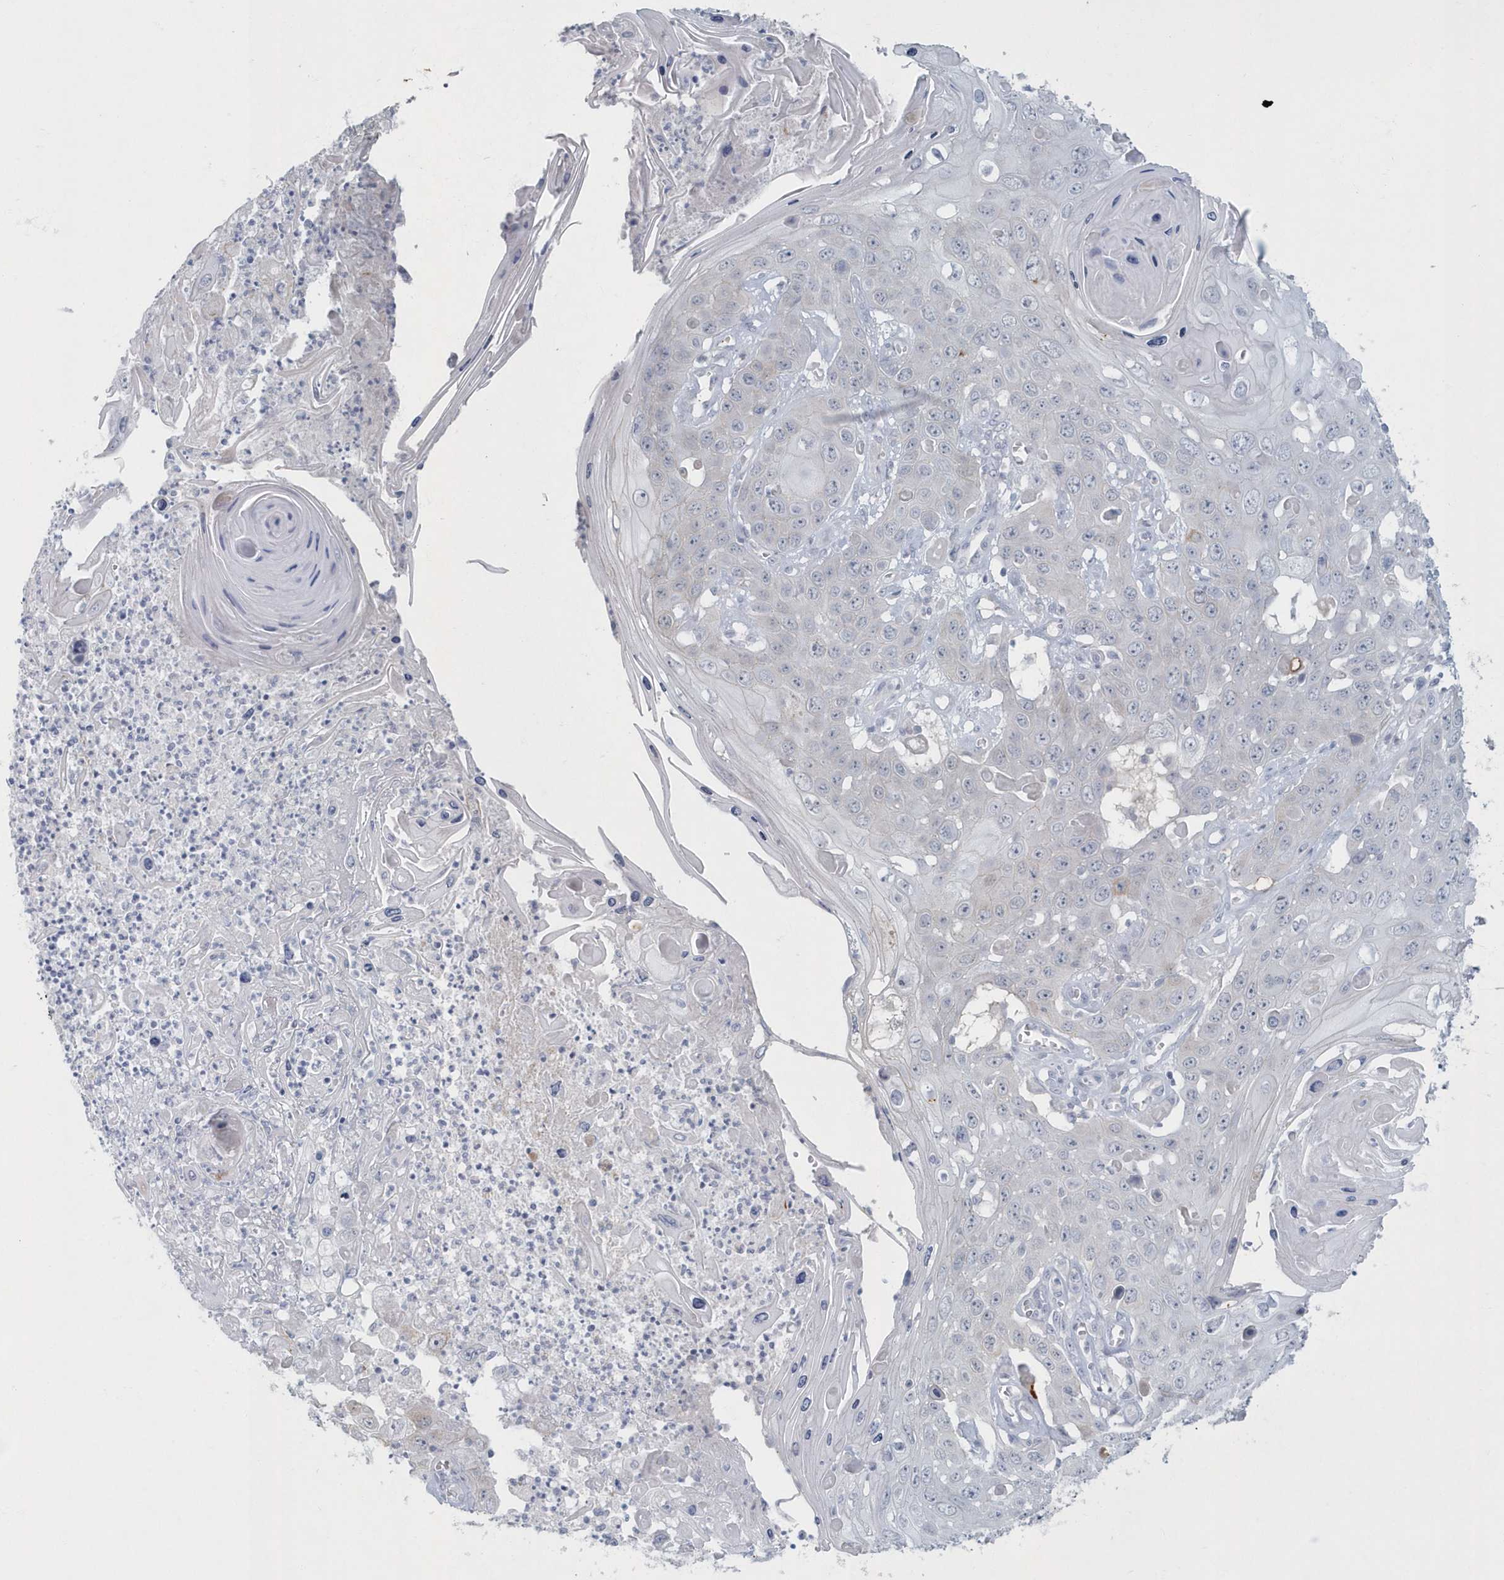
{"staining": {"intensity": "negative", "quantity": "none", "location": "none"}, "tissue": "skin cancer", "cell_type": "Tumor cells", "image_type": "cancer", "snomed": [{"axis": "morphology", "description": "Squamous cell carcinoma, NOS"}, {"axis": "topography", "description": "Skin"}], "caption": "A high-resolution micrograph shows IHC staining of squamous cell carcinoma (skin), which demonstrates no significant staining in tumor cells.", "gene": "MYOT", "patient": {"sex": "male", "age": 55}}